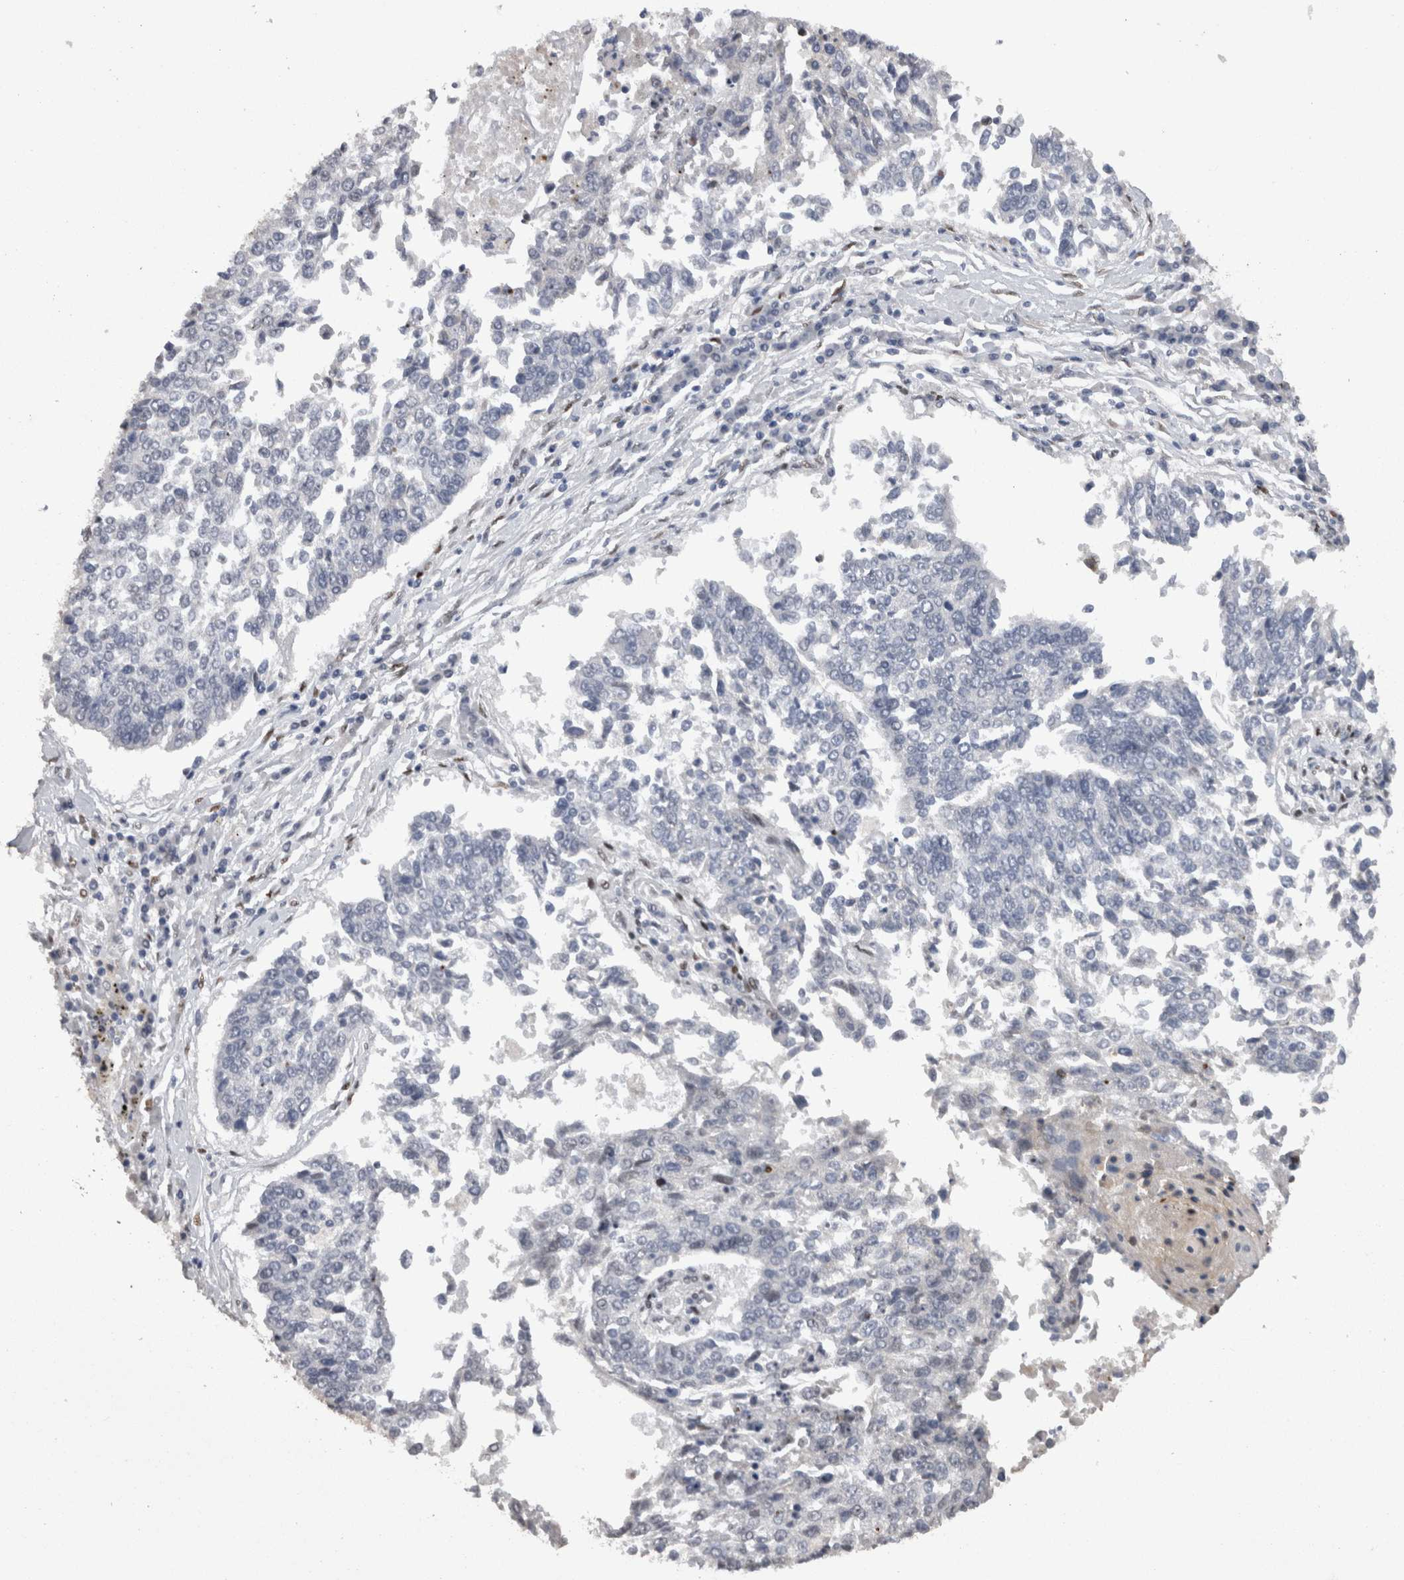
{"staining": {"intensity": "negative", "quantity": "none", "location": "none"}, "tissue": "lung cancer", "cell_type": "Tumor cells", "image_type": "cancer", "snomed": [{"axis": "morphology", "description": "Normal tissue, NOS"}, {"axis": "morphology", "description": "Squamous cell carcinoma, NOS"}, {"axis": "topography", "description": "Cartilage tissue"}, {"axis": "topography", "description": "Bronchus"}, {"axis": "topography", "description": "Lung"}, {"axis": "topography", "description": "Peripheral nerve tissue"}], "caption": "Tumor cells show no significant expression in squamous cell carcinoma (lung).", "gene": "C1orf54", "patient": {"sex": "female", "age": 49}}